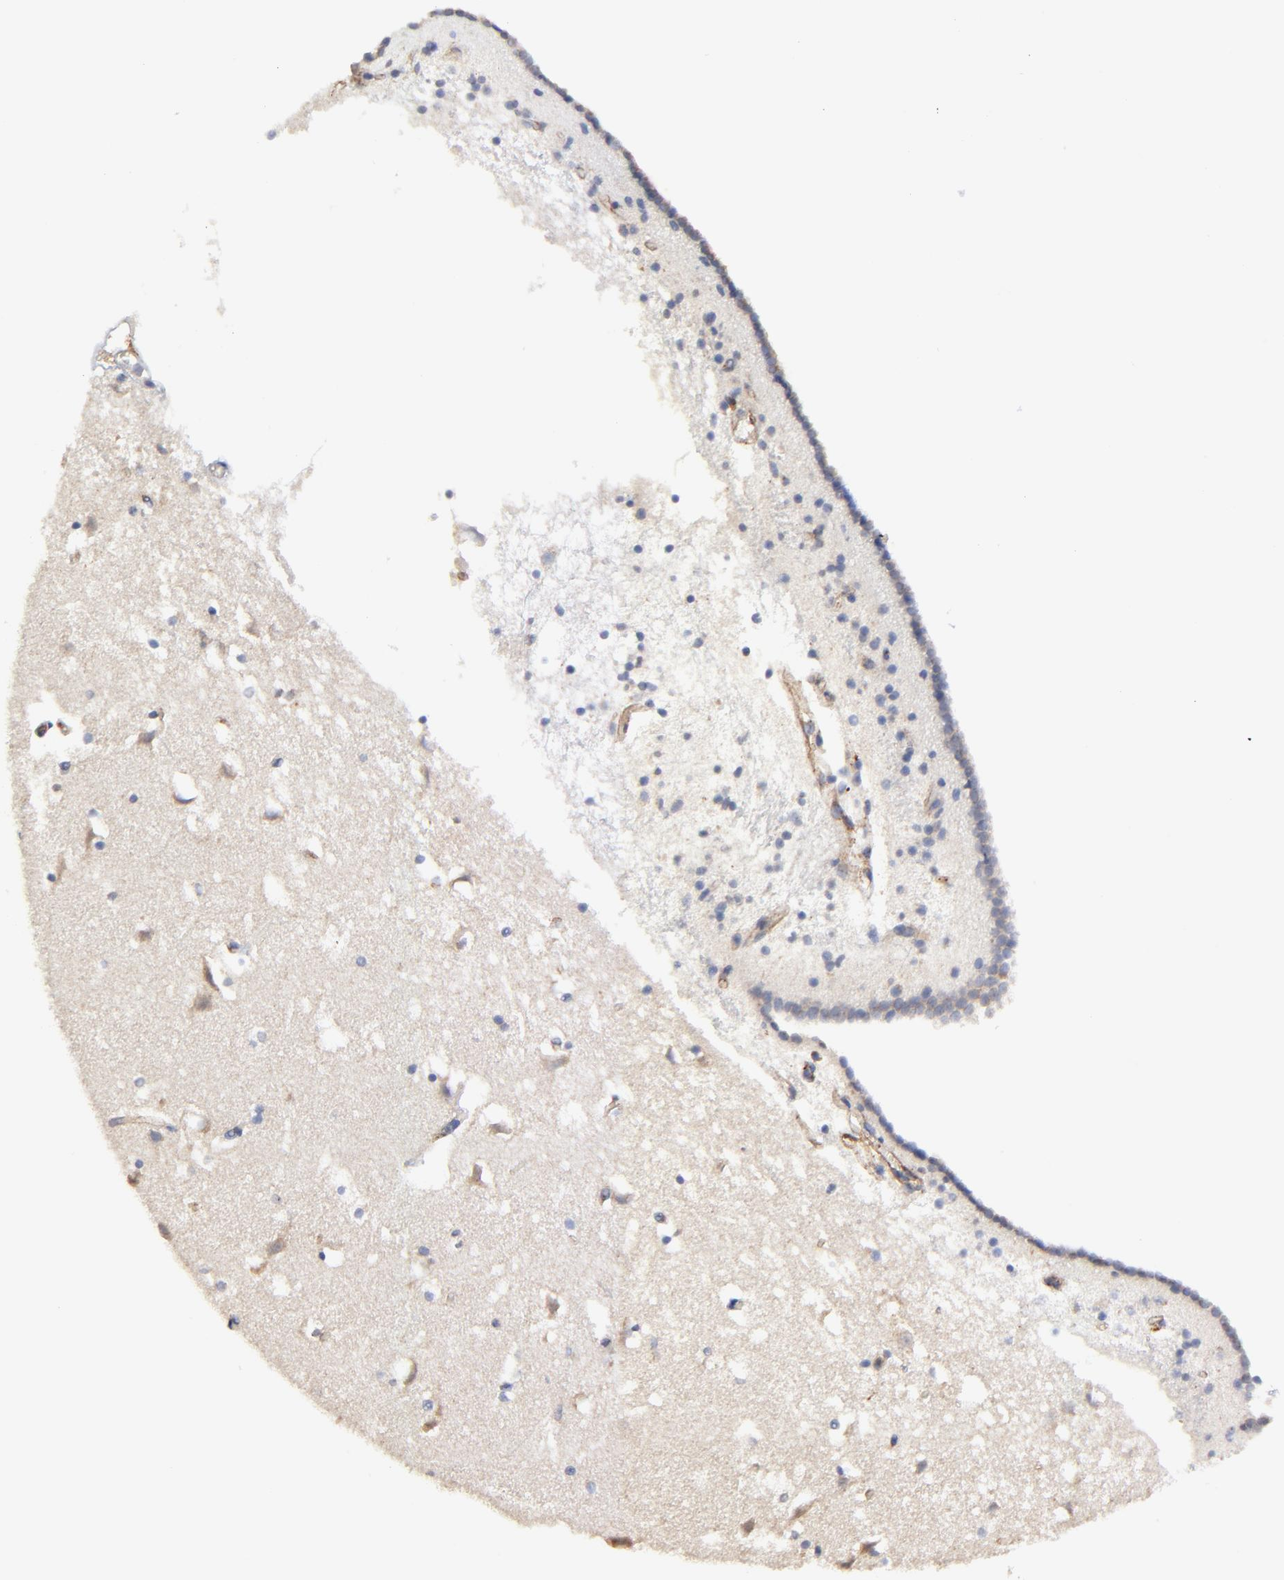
{"staining": {"intensity": "weak", "quantity": "25%-75%", "location": "cytoplasmic/membranous"}, "tissue": "caudate", "cell_type": "Neuronal cells", "image_type": "normal", "snomed": [{"axis": "morphology", "description": "Normal tissue, NOS"}, {"axis": "topography", "description": "Lateral ventricle wall"}], "caption": "IHC staining of benign caudate, which displays low levels of weak cytoplasmic/membranous expression in about 25%-75% of neuronal cells indicating weak cytoplasmic/membranous protein staining. The staining was performed using DAB (3,3'-diaminobenzidine) (brown) for protein detection and nuclei were counterstained in hematoxylin (blue).", "gene": "SULF2", "patient": {"sex": "male", "age": 45}}